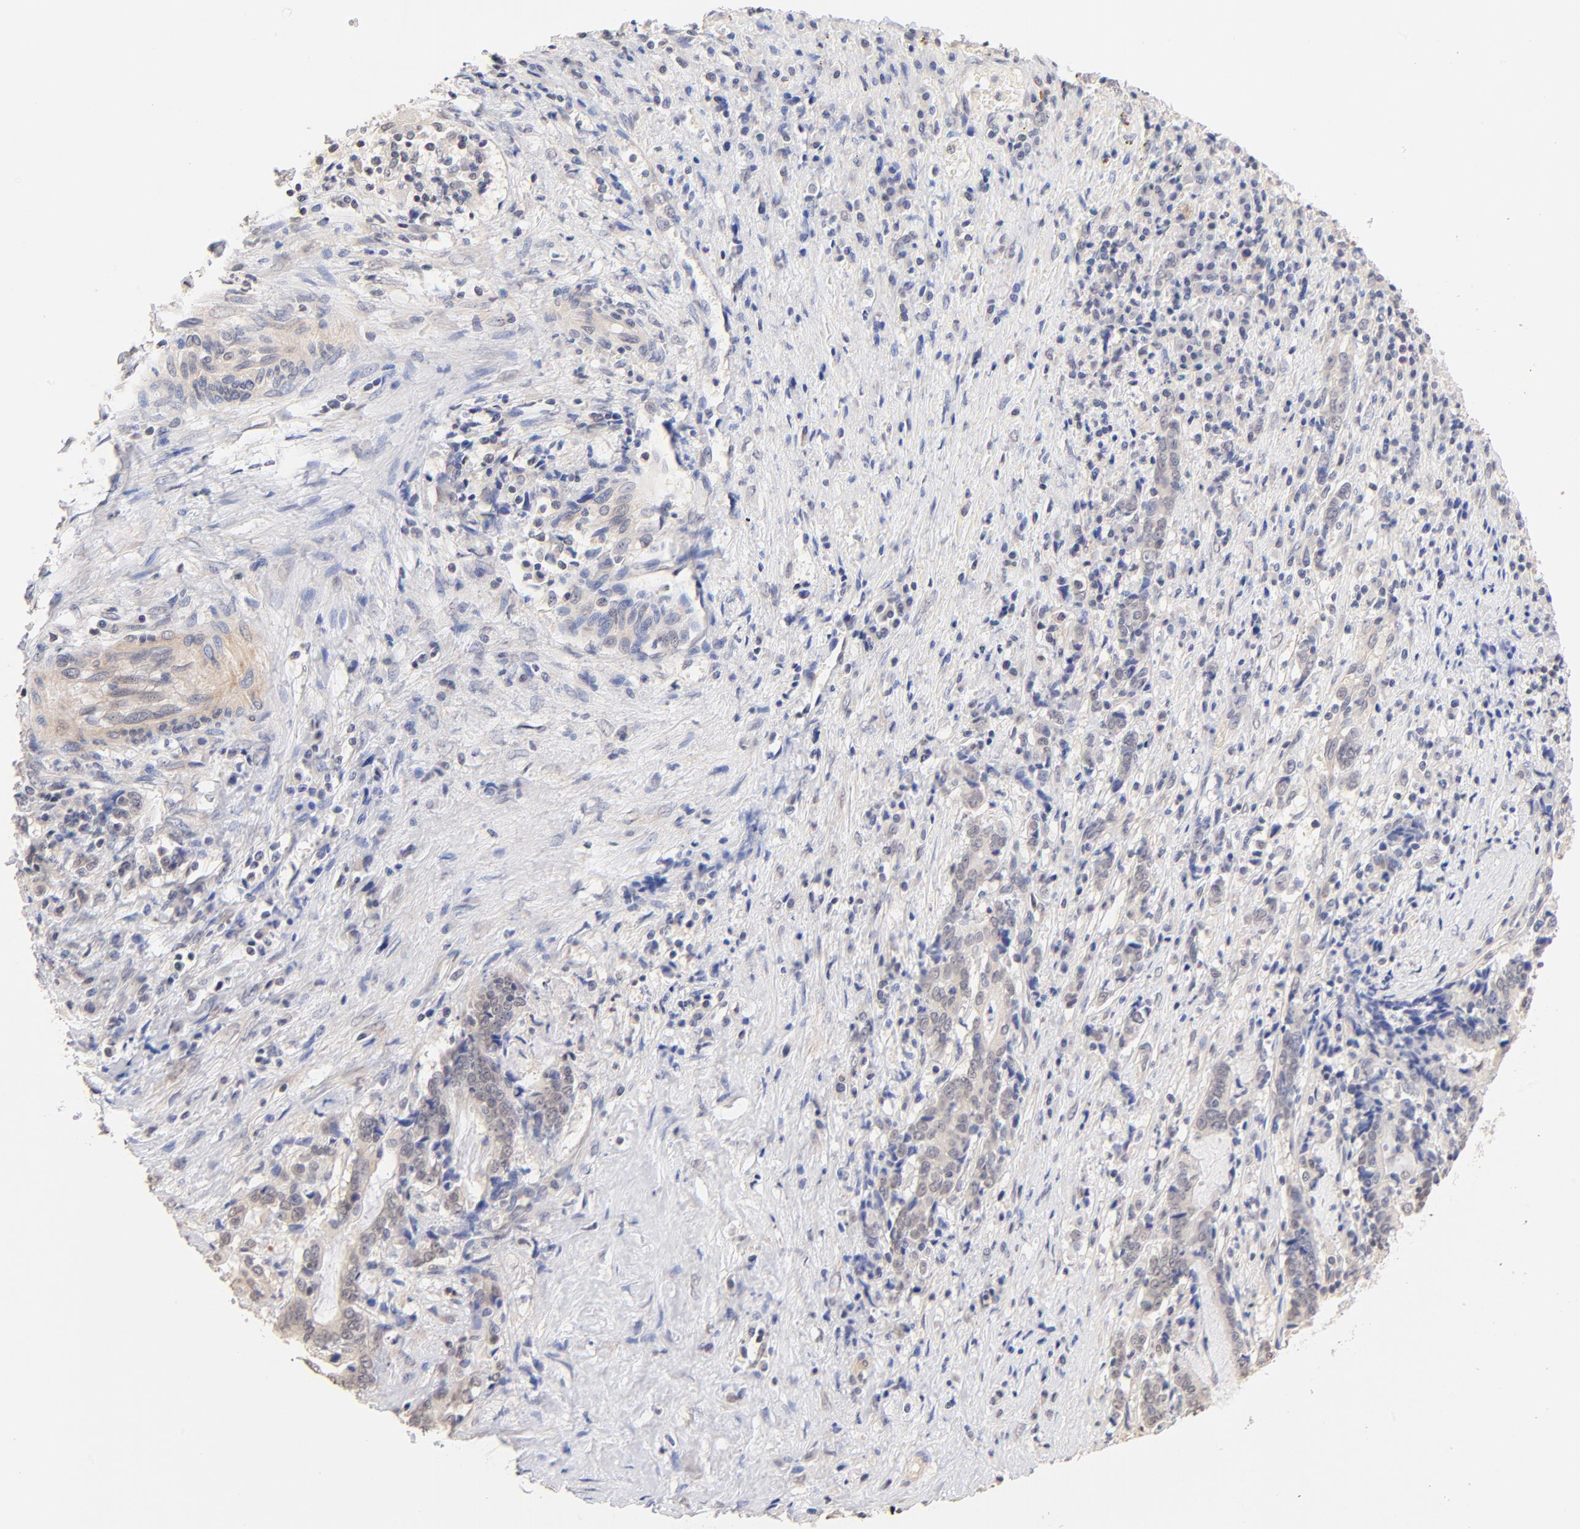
{"staining": {"intensity": "negative", "quantity": "none", "location": "none"}, "tissue": "liver cancer", "cell_type": "Tumor cells", "image_type": "cancer", "snomed": [{"axis": "morphology", "description": "Cholangiocarcinoma"}, {"axis": "topography", "description": "Liver"}], "caption": "This is an IHC image of human liver cancer. There is no positivity in tumor cells.", "gene": "RIBC2", "patient": {"sex": "male", "age": 57}}